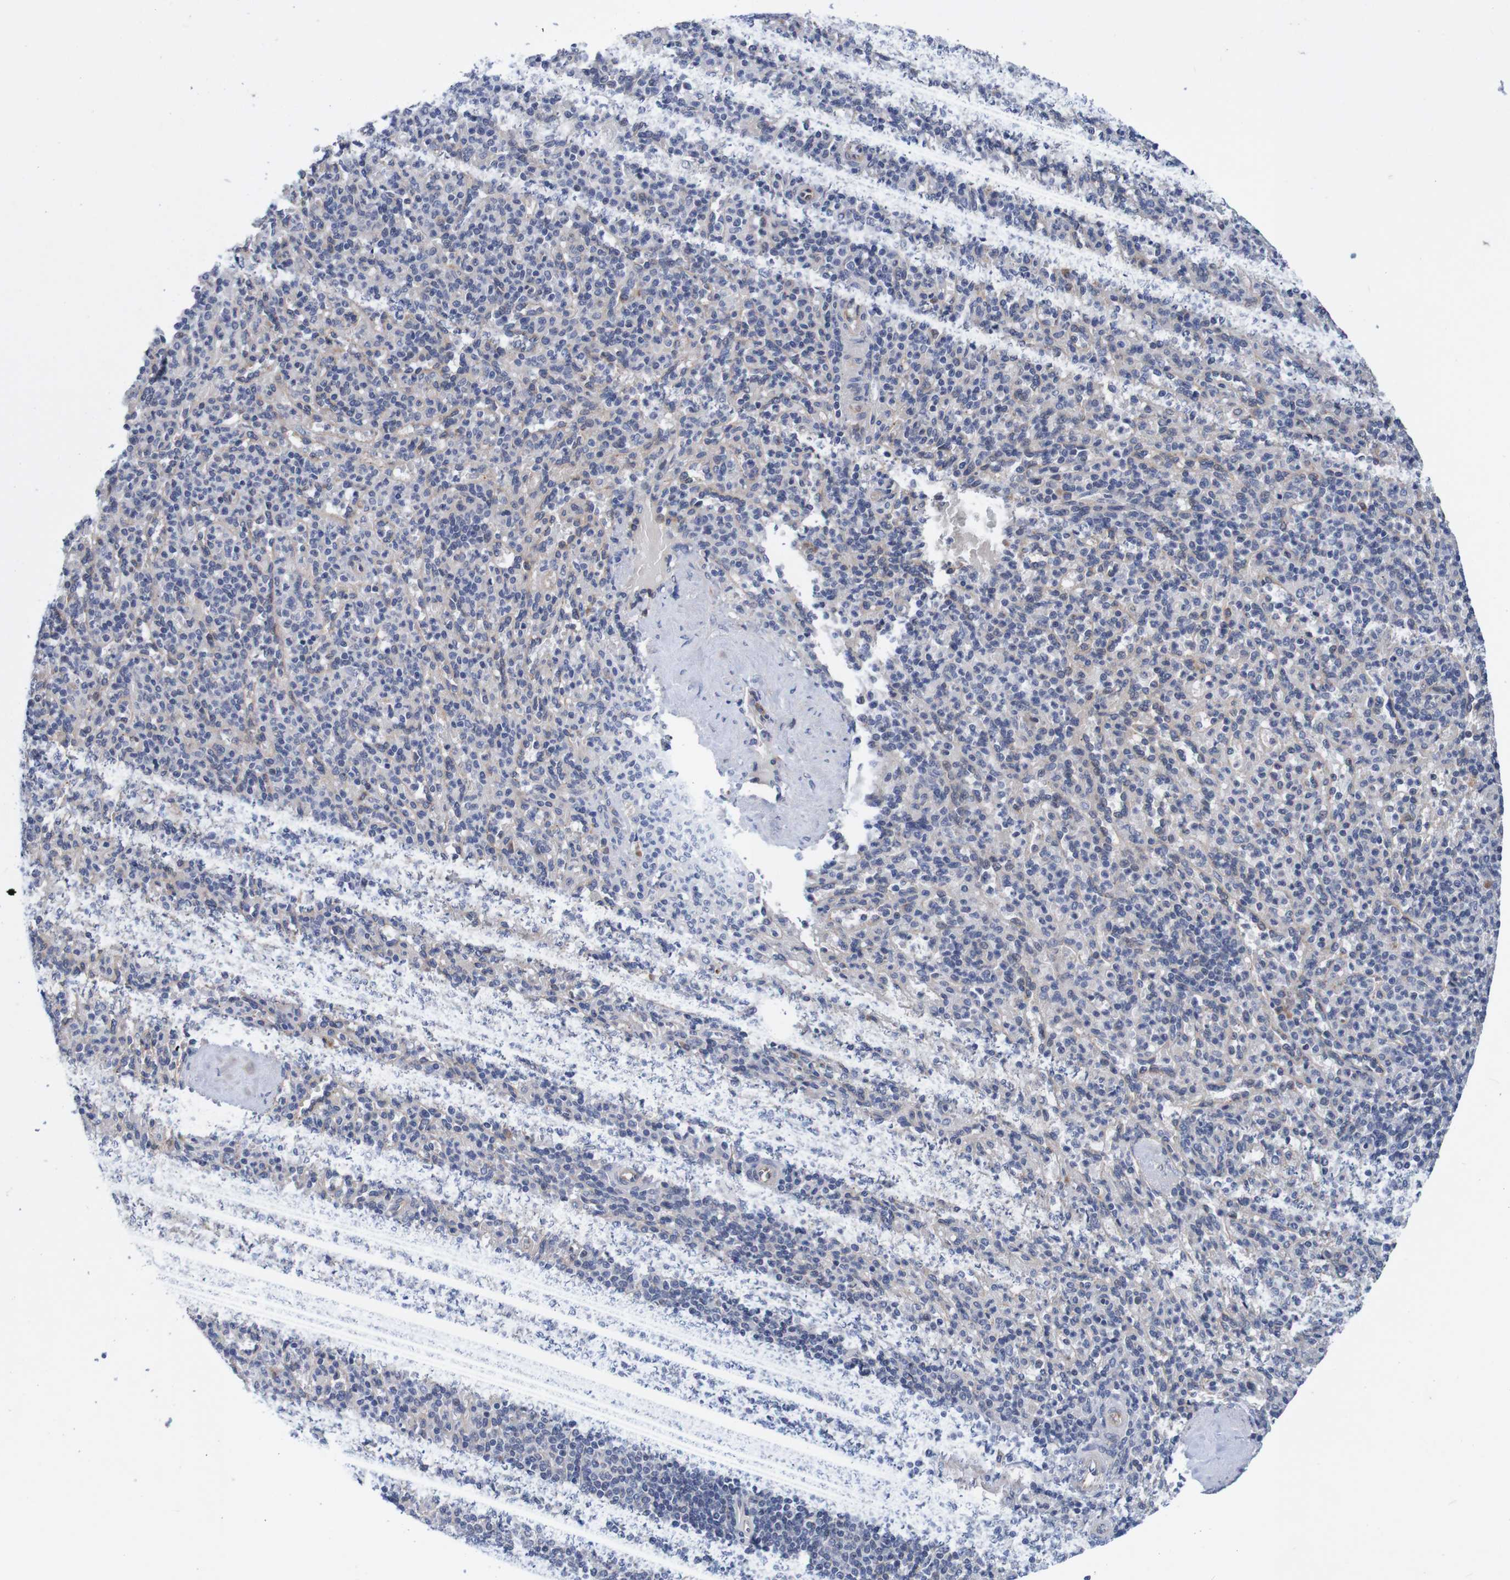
{"staining": {"intensity": "negative", "quantity": "none", "location": "none"}, "tissue": "spleen", "cell_type": "Cells in red pulp", "image_type": "normal", "snomed": [{"axis": "morphology", "description": "Normal tissue, NOS"}, {"axis": "topography", "description": "Spleen"}], "caption": "Immunohistochemical staining of normal spleen exhibits no significant positivity in cells in red pulp. Brightfield microscopy of IHC stained with DAB (brown) and hematoxylin (blue), captured at high magnification.", "gene": "CPED1", "patient": {"sex": "male", "age": 36}}